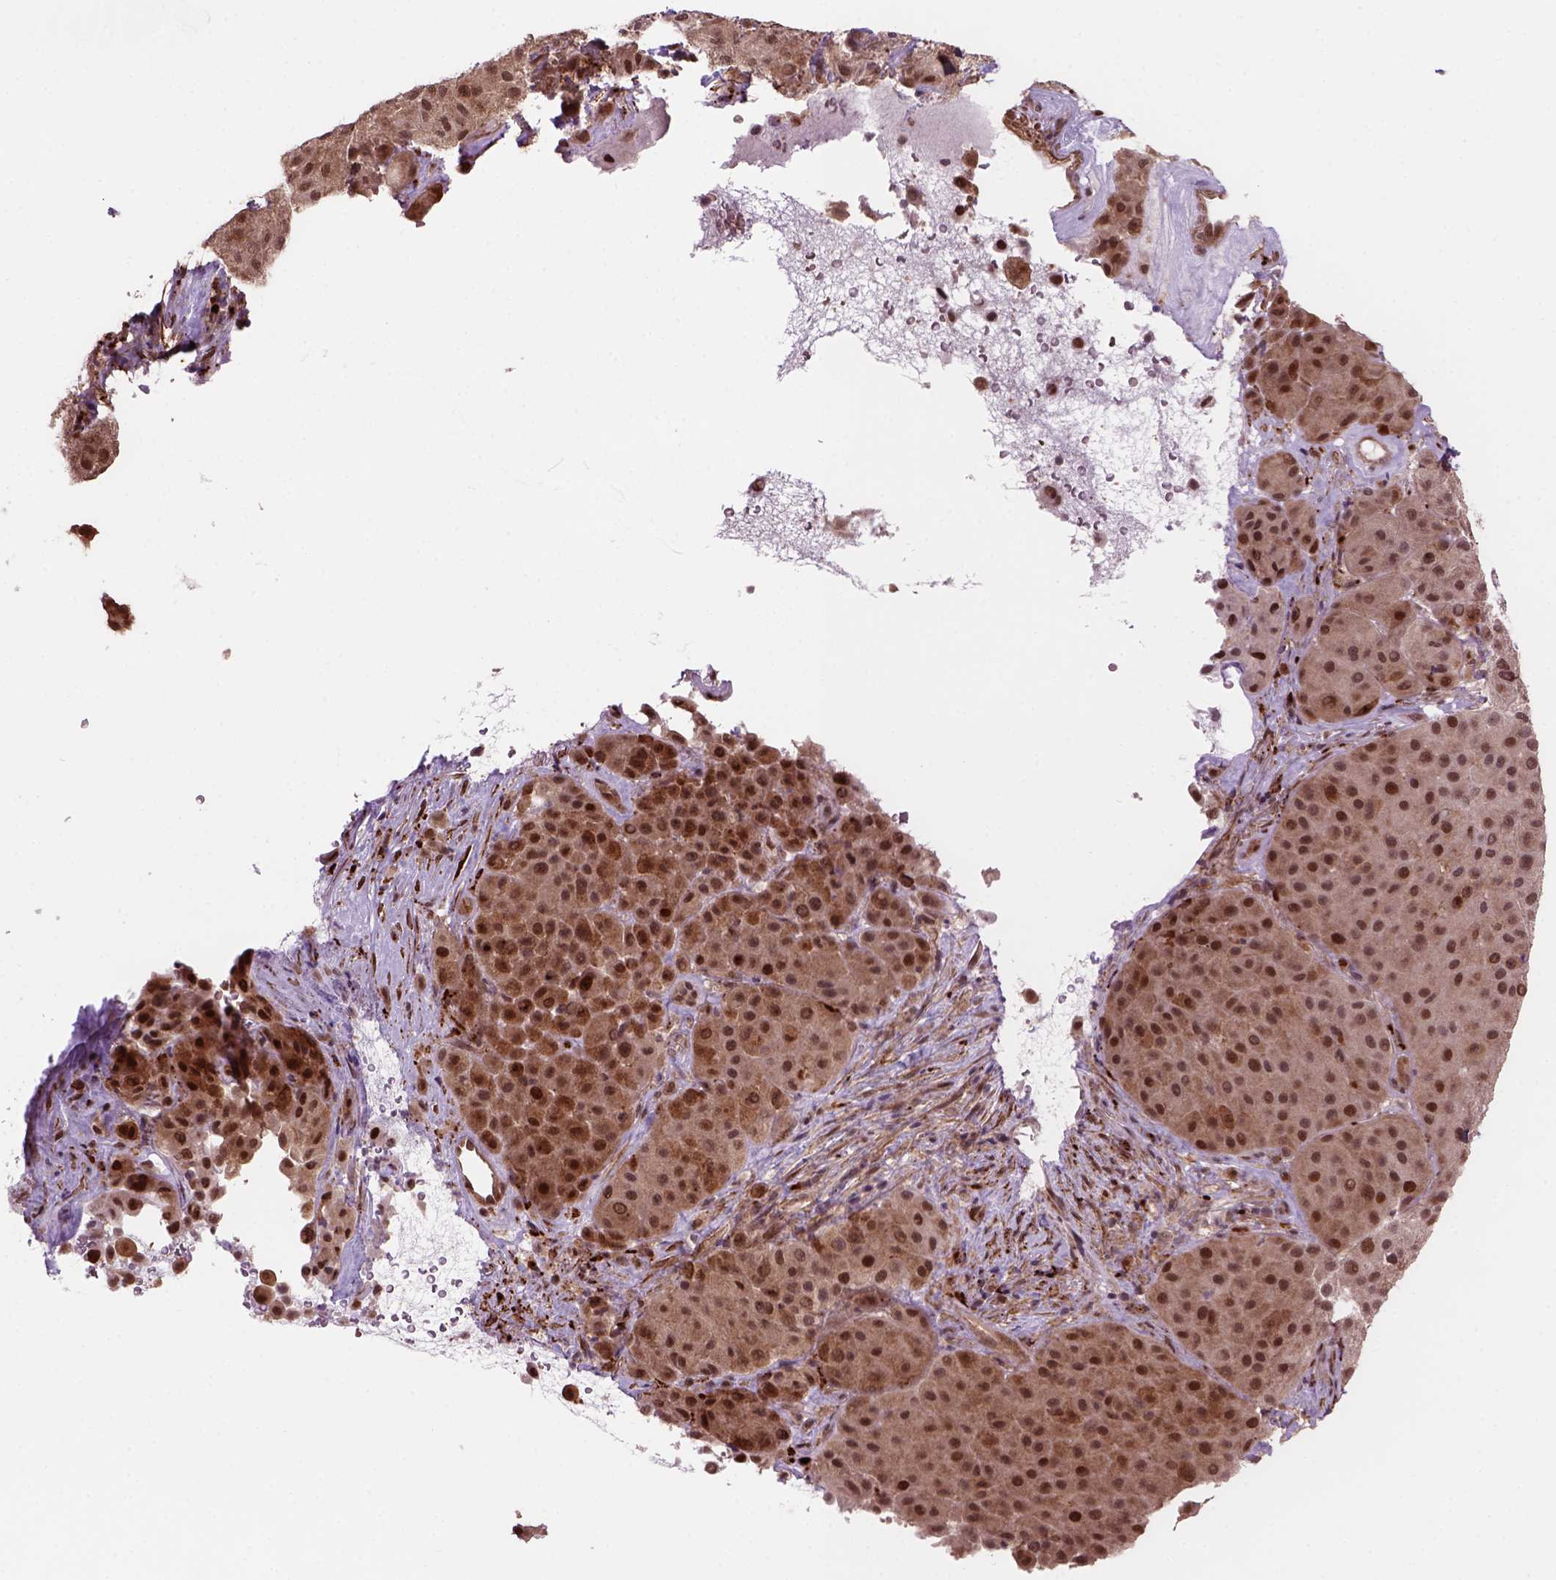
{"staining": {"intensity": "moderate", "quantity": "25%-75%", "location": "cytoplasmic/membranous,nuclear"}, "tissue": "melanoma", "cell_type": "Tumor cells", "image_type": "cancer", "snomed": [{"axis": "morphology", "description": "Malignant melanoma, Metastatic site"}, {"axis": "topography", "description": "Smooth muscle"}], "caption": "Malignant melanoma (metastatic site) tissue displays moderate cytoplasmic/membranous and nuclear positivity in approximately 25%-75% of tumor cells, visualized by immunohistochemistry. The protein of interest is stained brown, and the nuclei are stained in blue (DAB (3,3'-diaminobenzidine) IHC with brightfield microscopy, high magnification).", "gene": "PSMD11", "patient": {"sex": "male", "age": 41}}